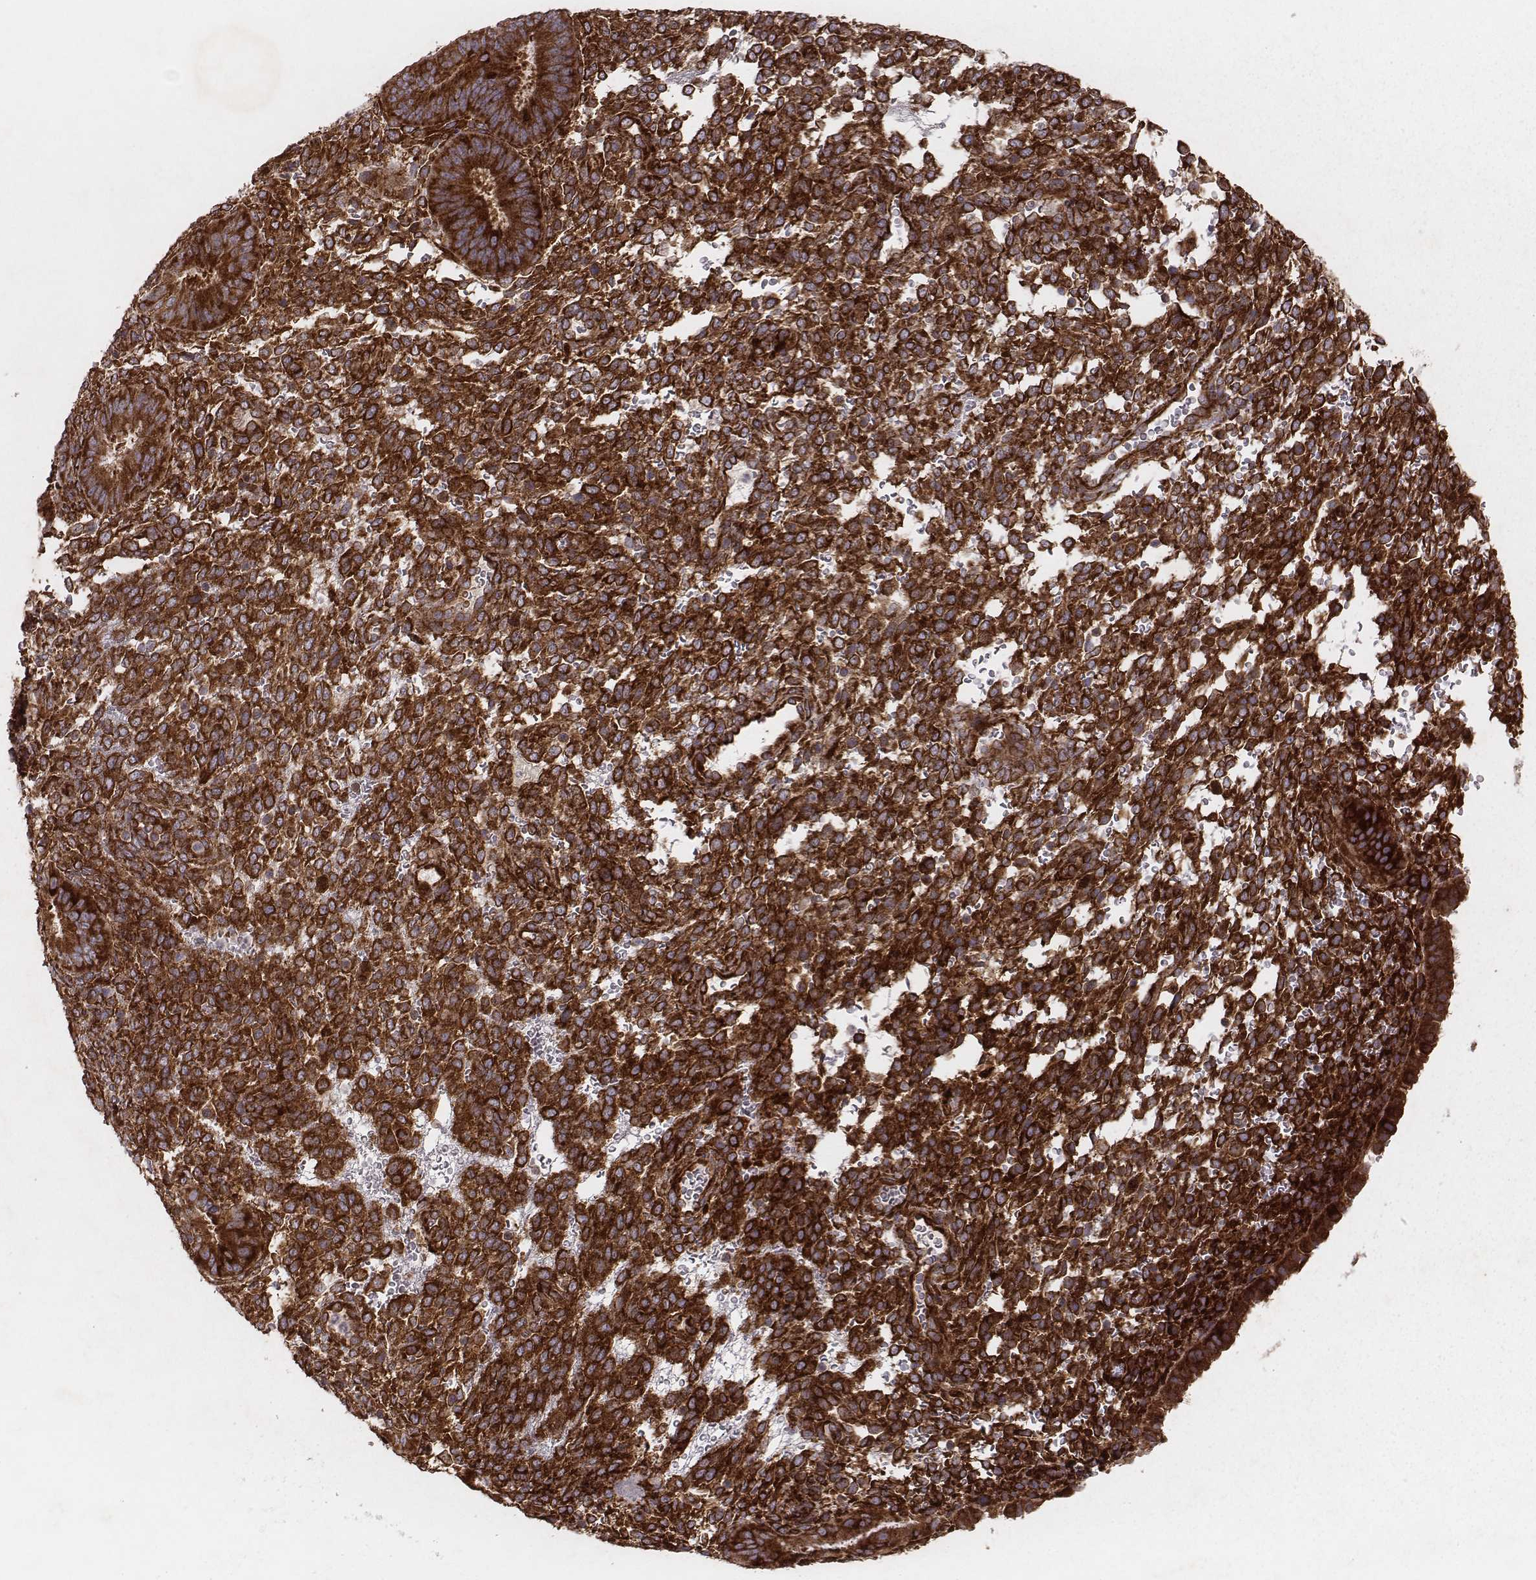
{"staining": {"intensity": "strong", "quantity": "25%-75%", "location": "cytoplasmic/membranous"}, "tissue": "endometrium", "cell_type": "Cells in endometrial stroma", "image_type": "normal", "snomed": [{"axis": "morphology", "description": "Normal tissue, NOS"}, {"axis": "topography", "description": "Endometrium"}], "caption": "About 25%-75% of cells in endometrial stroma in benign endometrium demonstrate strong cytoplasmic/membranous protein expression as visualized by brown immunohistochemical staining.", "gene": "TXLNA", "patient": {"sex": "female", "age": 39}}